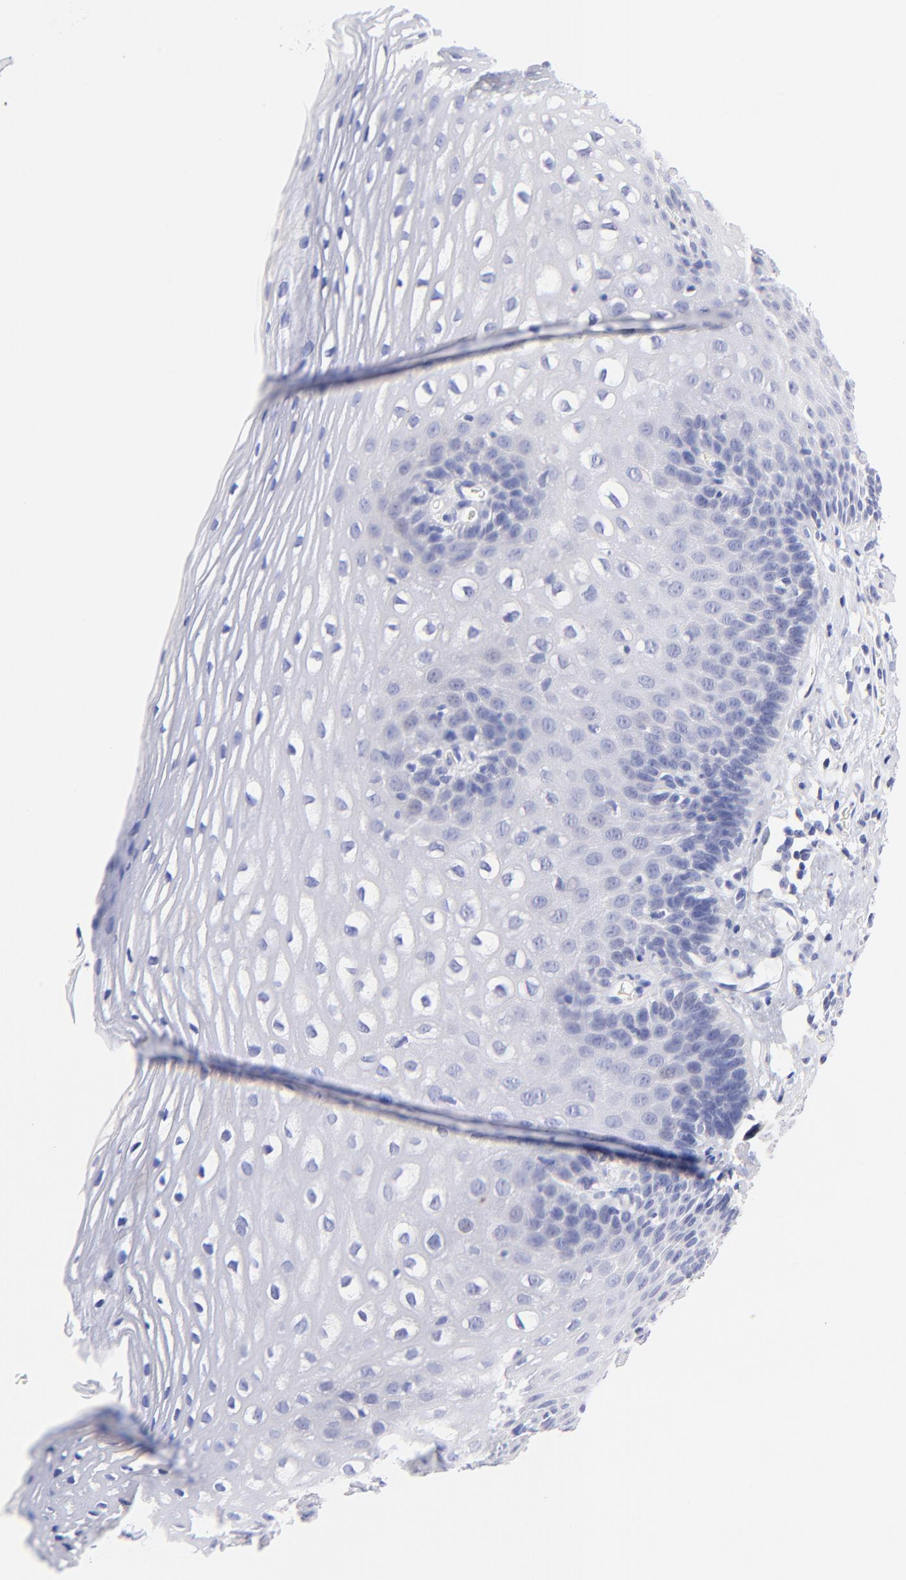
{"staining": {"intensity": "negative", "quantity": "none", "location": "none"}, "tissue": "esophagus", "cell_type": "Squamous epithelial cells", "image_type": "normal", "snomed": [{"axis": "morphology", "description": "Normal tissue, NOS"}, {"axis": "topography", "description": "Esophagus"}], "caption": "Esophagus stained for a protein using immunohistochemistry (IHC) shows no positivity squamous epithelial cells.", "gene": "RAB3A", "patient": {"sex": "female", "age": 70}}